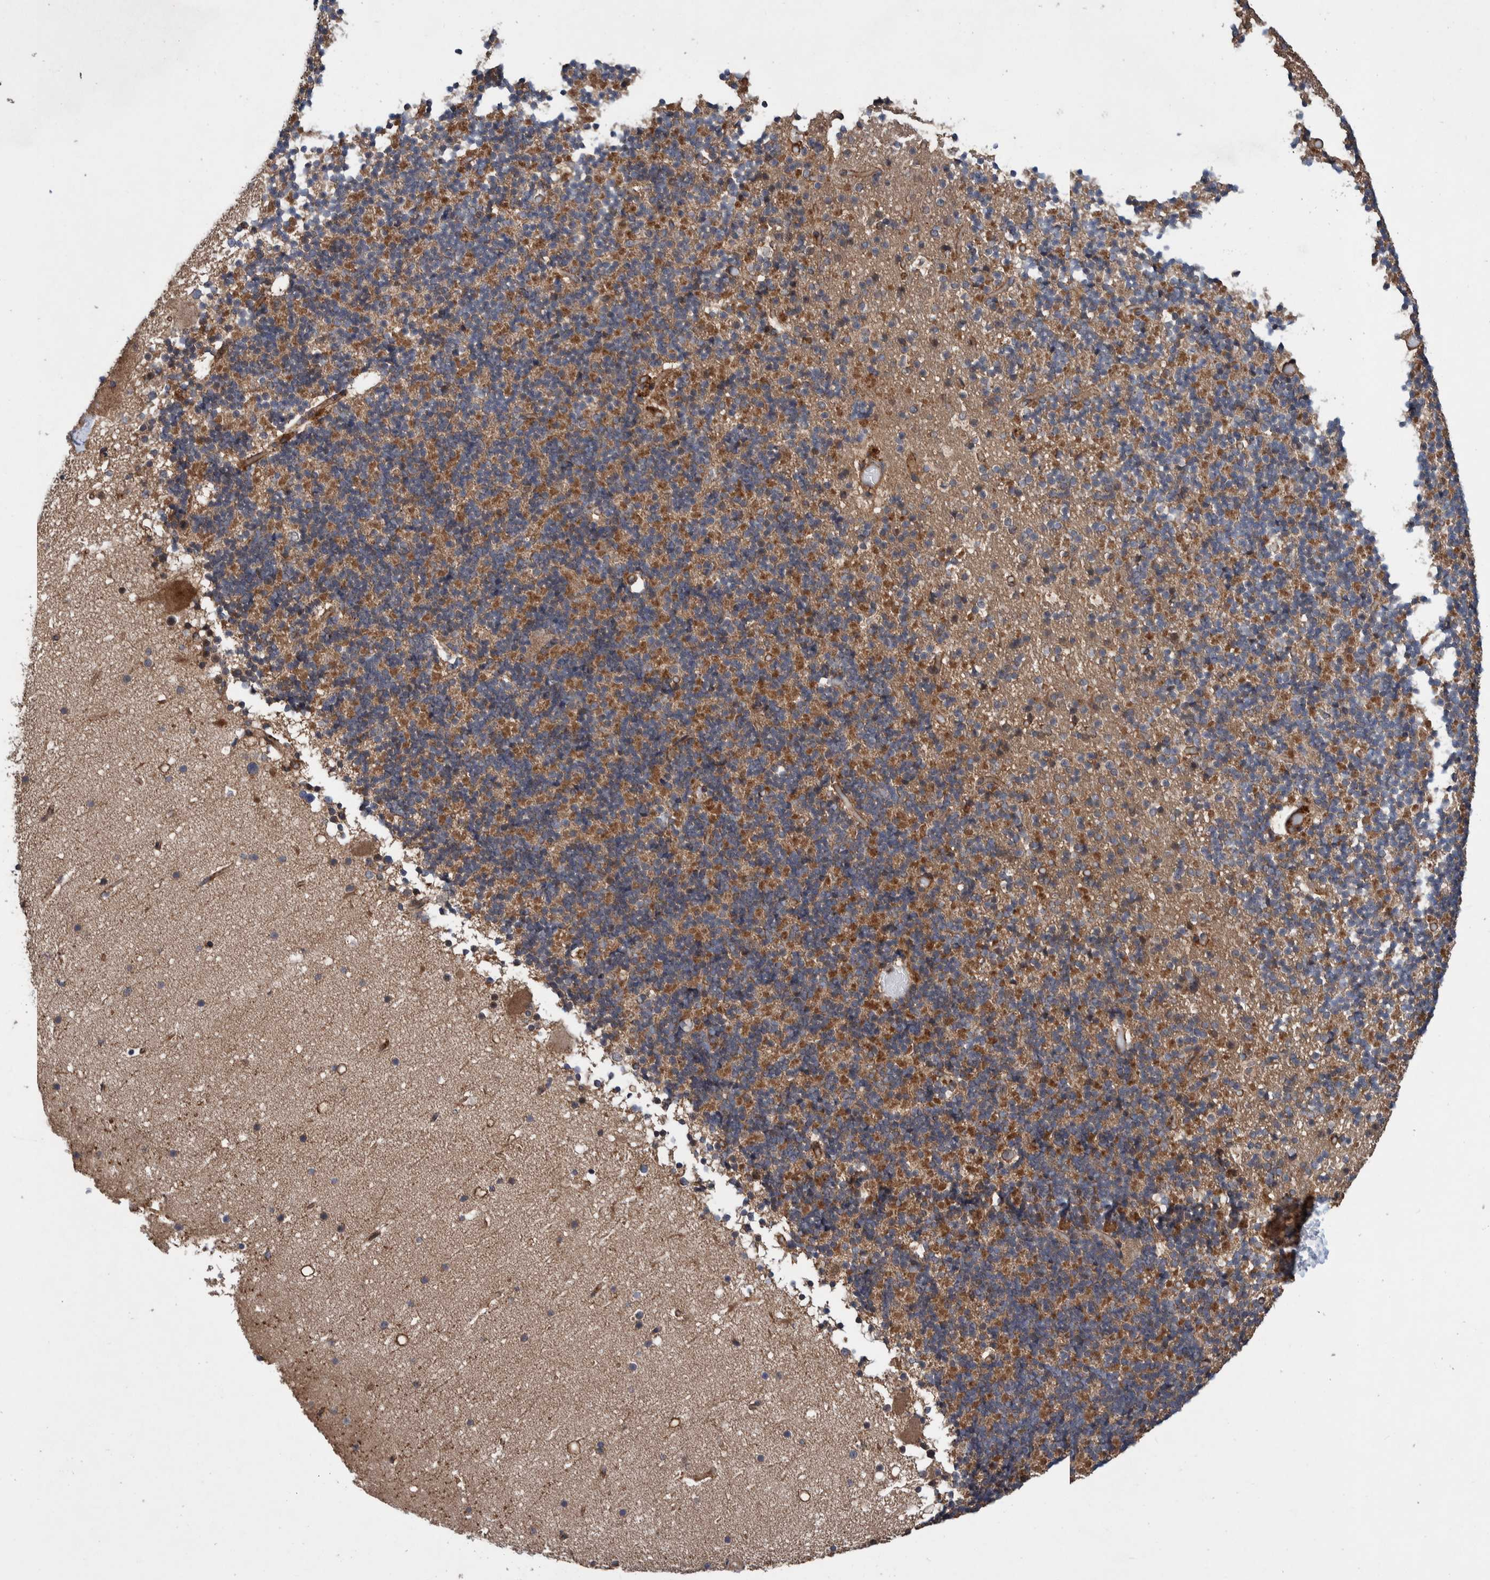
{"staining": {"intensity": "moderate", "quantity": ">75%", "location": "cytoplasmic/membranous"}, "tissue": "cerebellum", "cell_type": "Cells in granular layer", "image_type": "normal", "snomed": [{"axis": "morphology", "description": "Normal tissue, NOS"}, {"axis": "topography", "description": "Cerebellum"}], "caption": "This micrograph demonstrates immunohistochemistry staining of unremarkable human cerebellum, with medium moderate cytoplasmic/membranous positivity in approximately >75% of cells in granular layer.", "gene": "PIK3R6", "patient": {"sex": "male", "age": 57}}